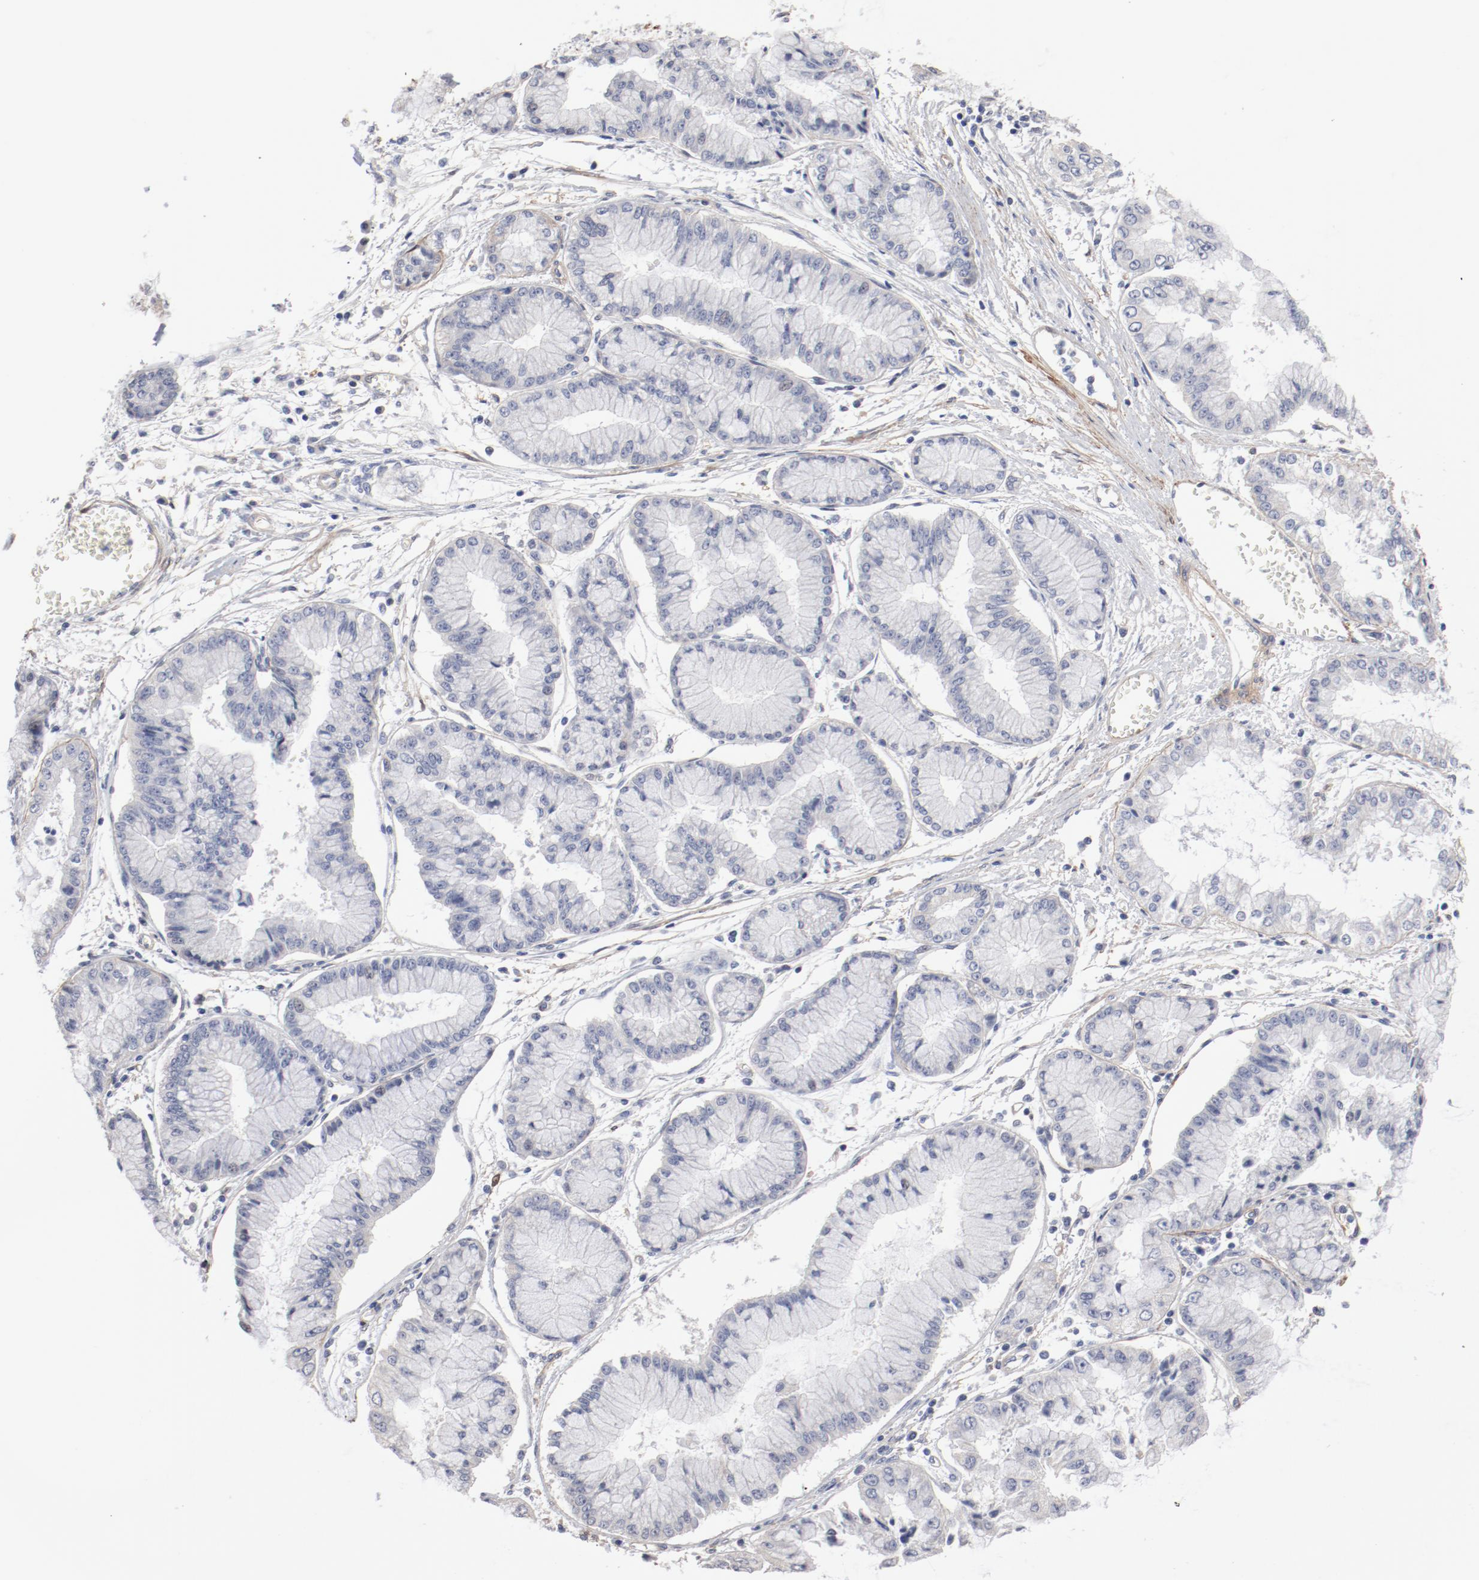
{"staining": {"intensity": "negative", "quantity": "none", "location": "none"}, "tissue": "liver cancer", "cell_type": "Tumor cells", "image_type": "cancer", "snomed": [{"axis": "morphology", "description": "Cholangiocarcinoma"}, {"axis": "topography", "description": "Liver"}], "caption": "Tumor cells show no significant protein expression in cholangiocarcinoma (liver).", "gene": "MAGED4", "patient": {"sex": "female", "age": 79}}